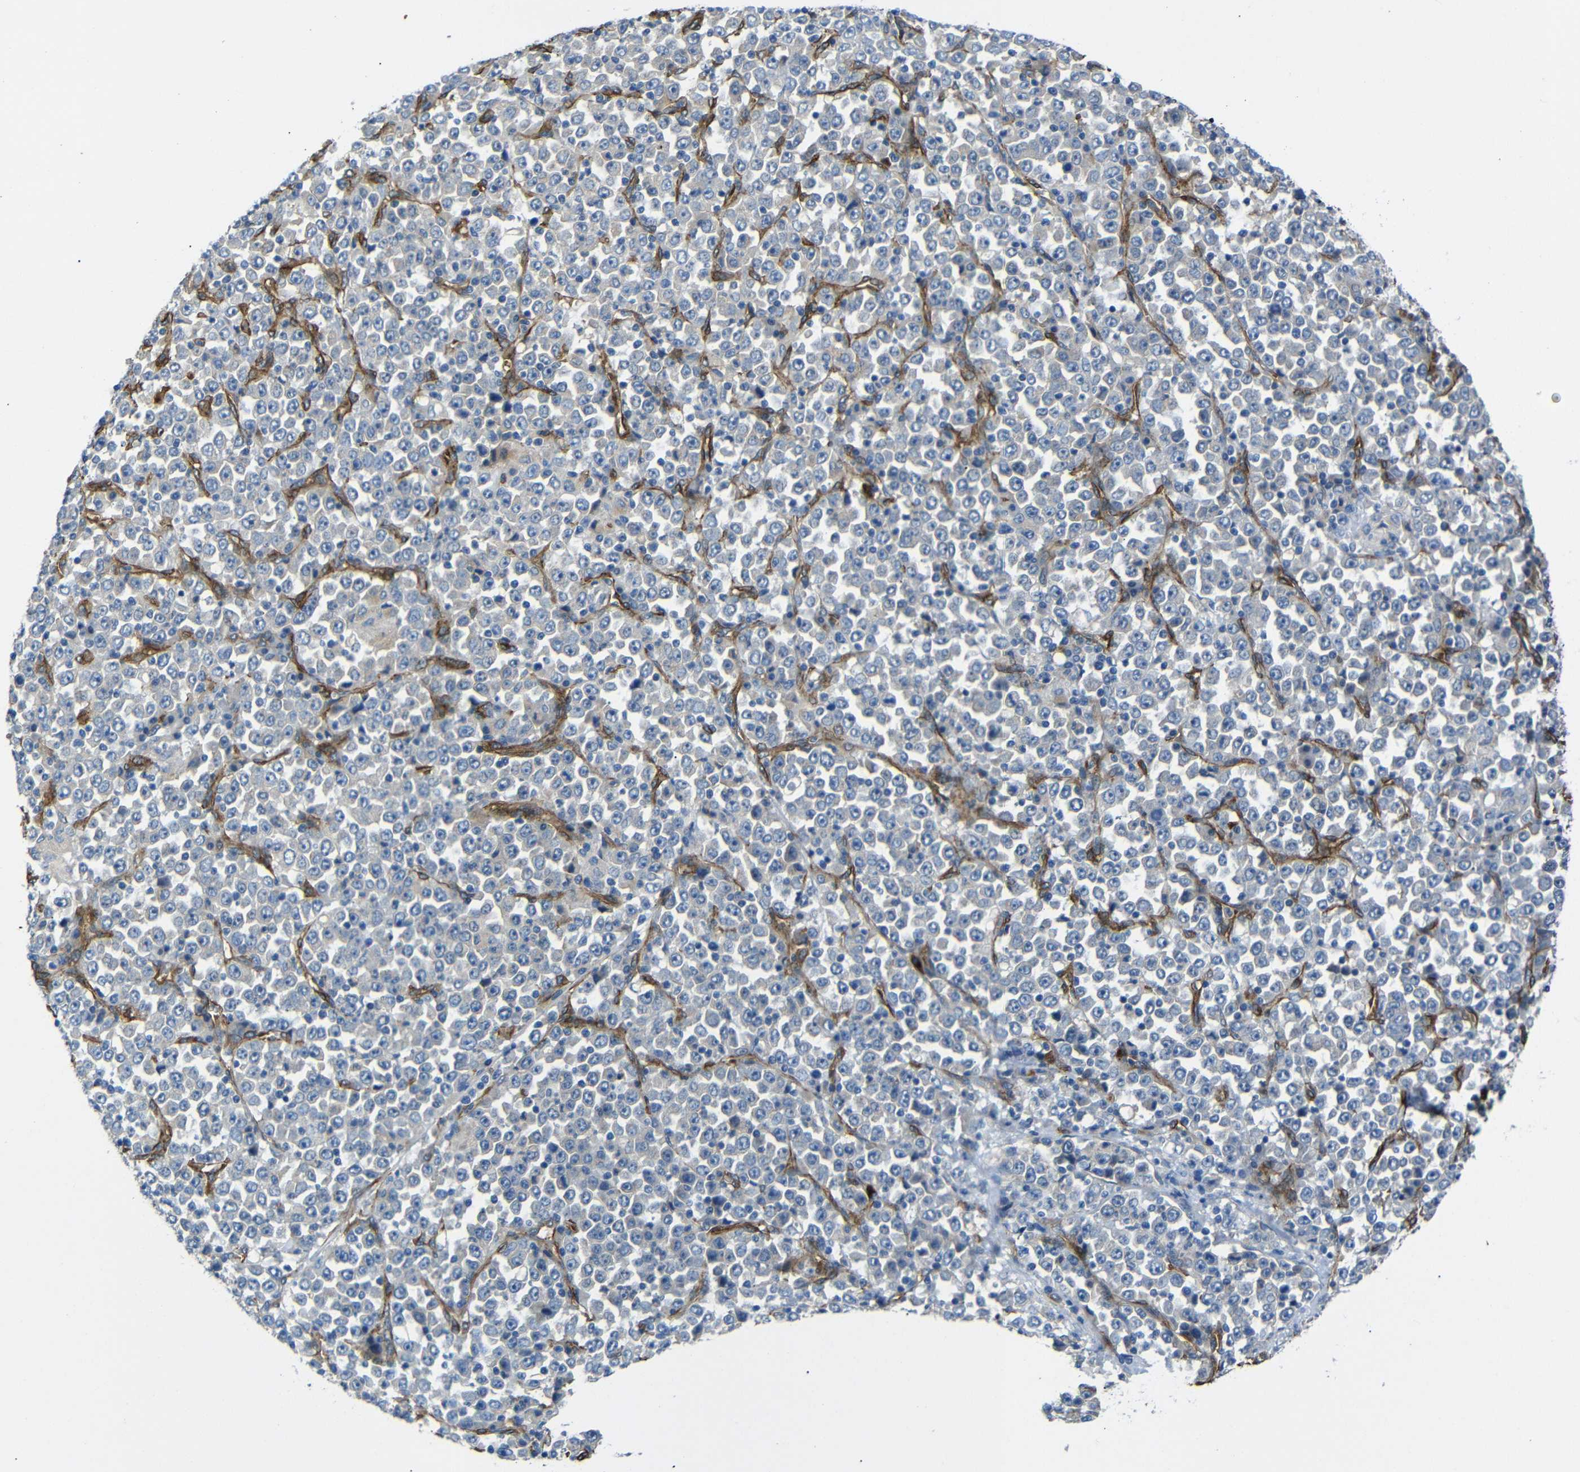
{"staining": {"intensity": "negative", "quantity": "none", "location": "none"}, "tissue": "stomach cancer", "cell_type": "Tumor cells", "image_type": "cancer", "snomed": [{"axis": "morphology", "description": "Normal tissue, NOS"}, {"axis": "morphology", "description": "Adenocarcinoma, NOS"}, {"axis": "topography", "description": "Stomach, upper"}, {"axis": "topography", "description": "Stomach"}], "caption": "Immunohistochemical staining of human stomach cancer displays no significant positivity in tumor cells.", "gene": "MYO1B", "patient": {"sex": "male", "age": 59}}